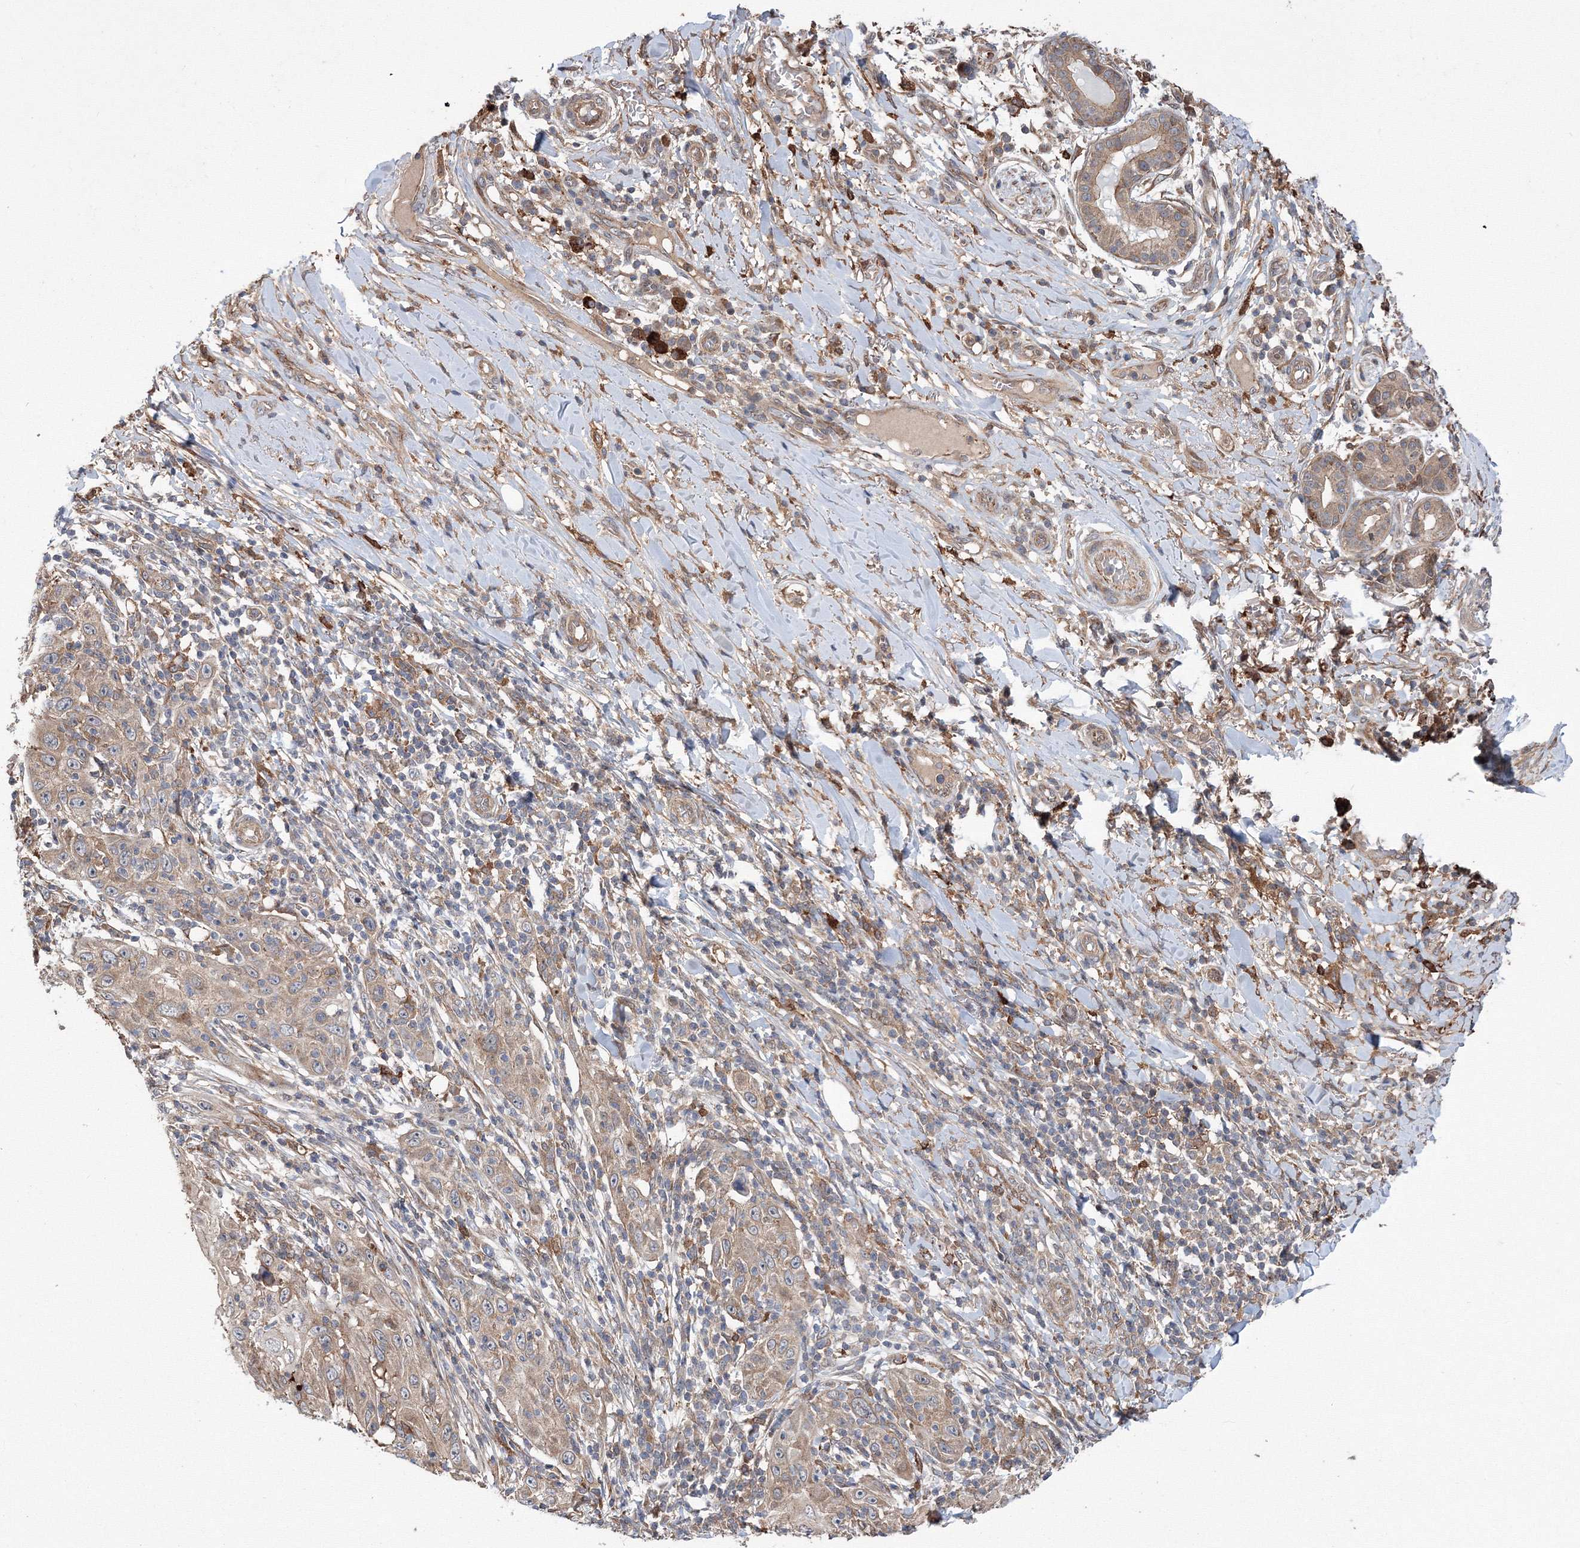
{"staining": {"intensity": "weak", "quantity": ">75%", "location": "cytoplasmic/membranous"}, "tissue": "skin cancer", "cell_type": "Tumor cells", "image_type": "cancer", "snomed": [{"axis": "morphology", "description": "Squamous cell carcinoma, NOS"}, {"axis": "topography", "description": "Skin"}], "caption": "An image of skin cancer stained for a protein shows weak cytoplasmic/membranous brown staining in tumor cells.", "gene": "RANBP3L", "patient": {"sex": "female", "age": 88}}